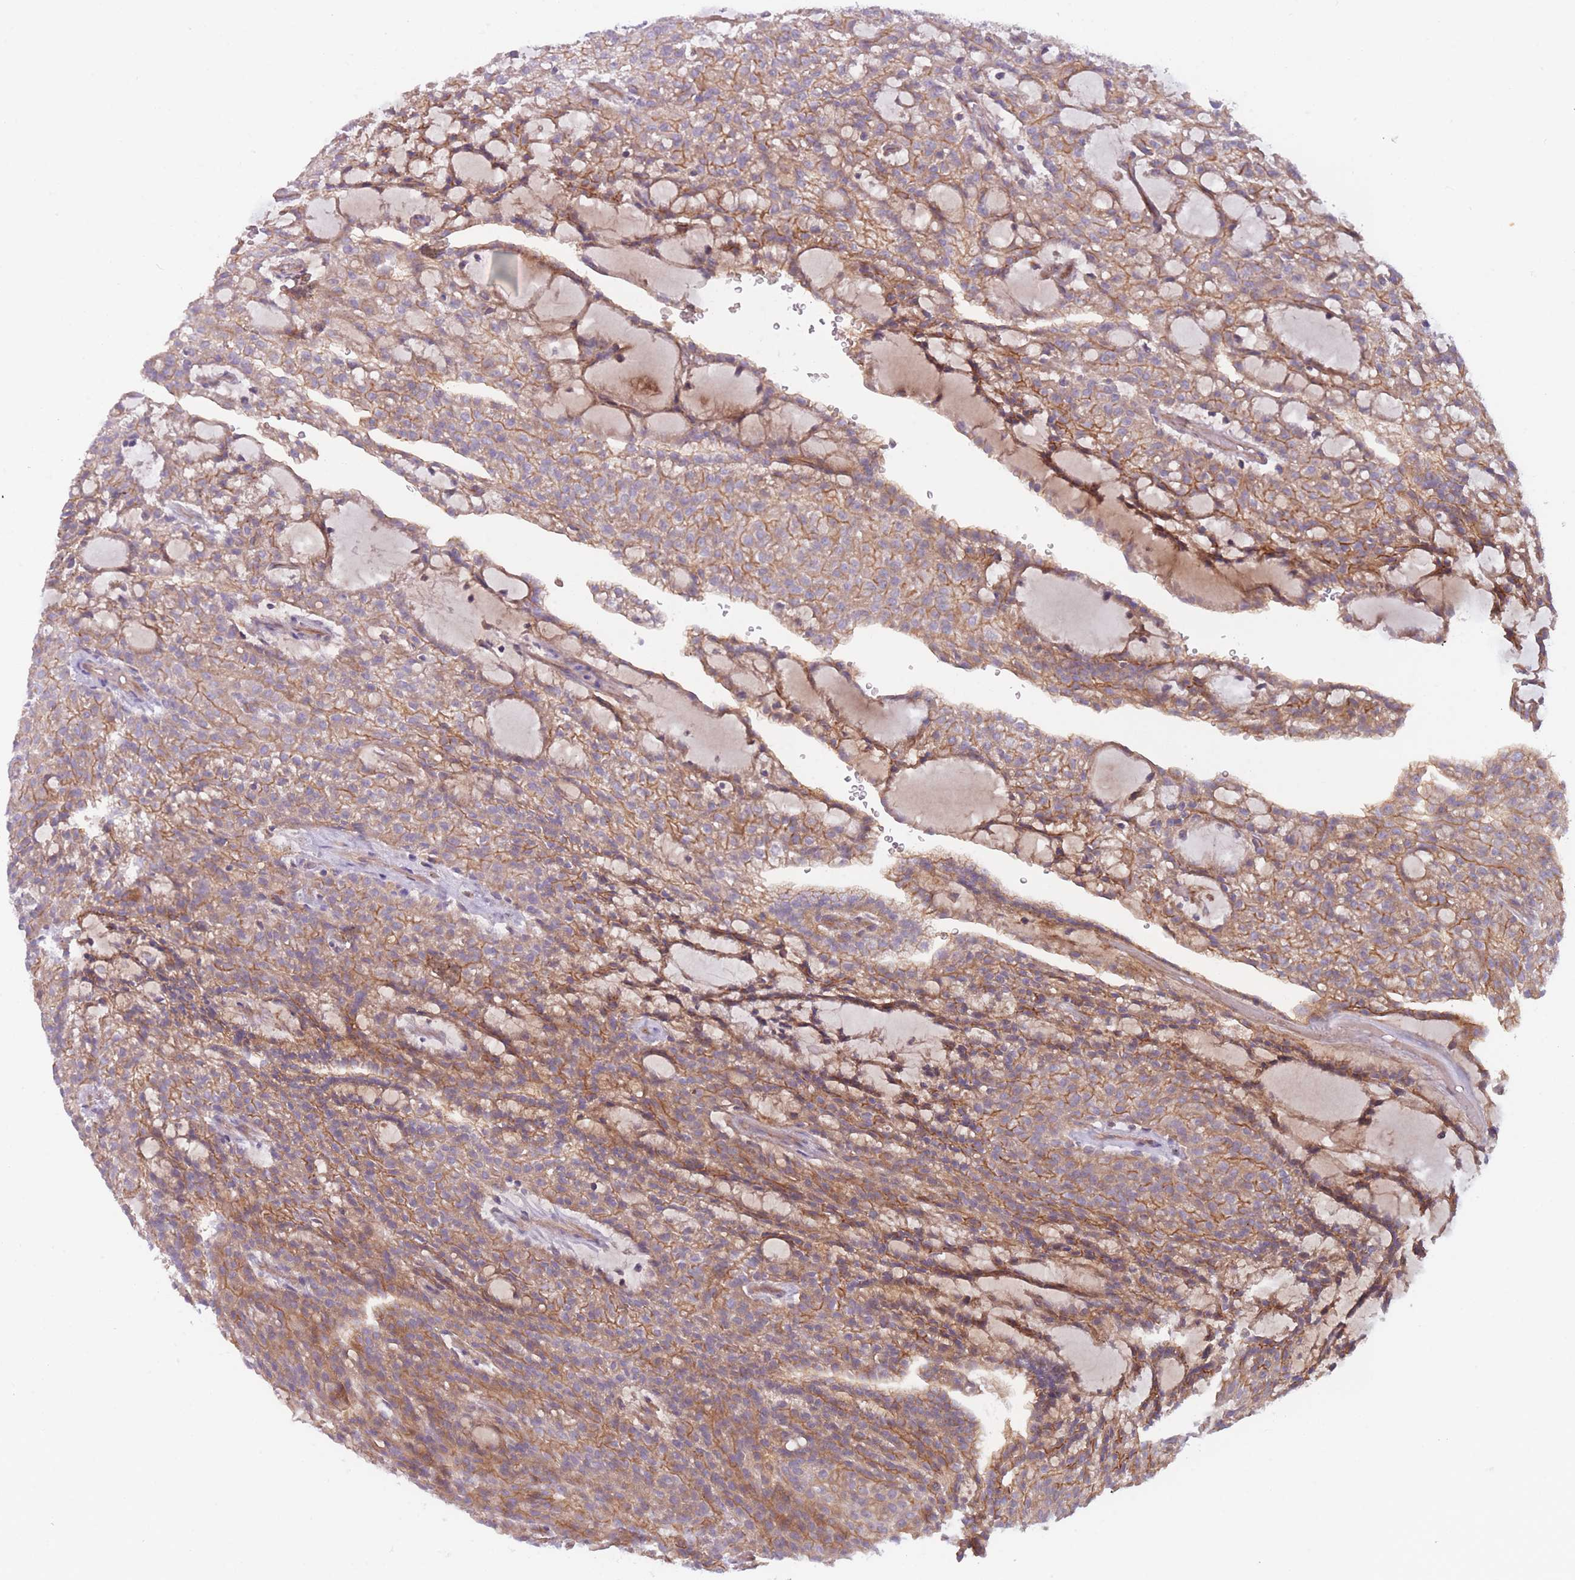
{"staining": {"intensity": "moderate", "quantity": ">75%", "location": "cytoplasmic/membranous"}, "tissue": "renal cancer", "cell_type": "Tumor cells", "image_type": "cancer", "snomed": [{"axis": "morphology", "description": "Adenocarcinoma, NOS"}, {"axis": "topography", "description": "Kidney"}], "caption": "Immunohistochemistry (IHC) image of renal cancer (adenocarcinoma) stained for a protein (brown), which reveals medium levels of moderate cytoplasmic/membranous staining in about >75% of tumor cells.", "gene": "WDR93", "patient": {"sex": "male", "age": 63}}